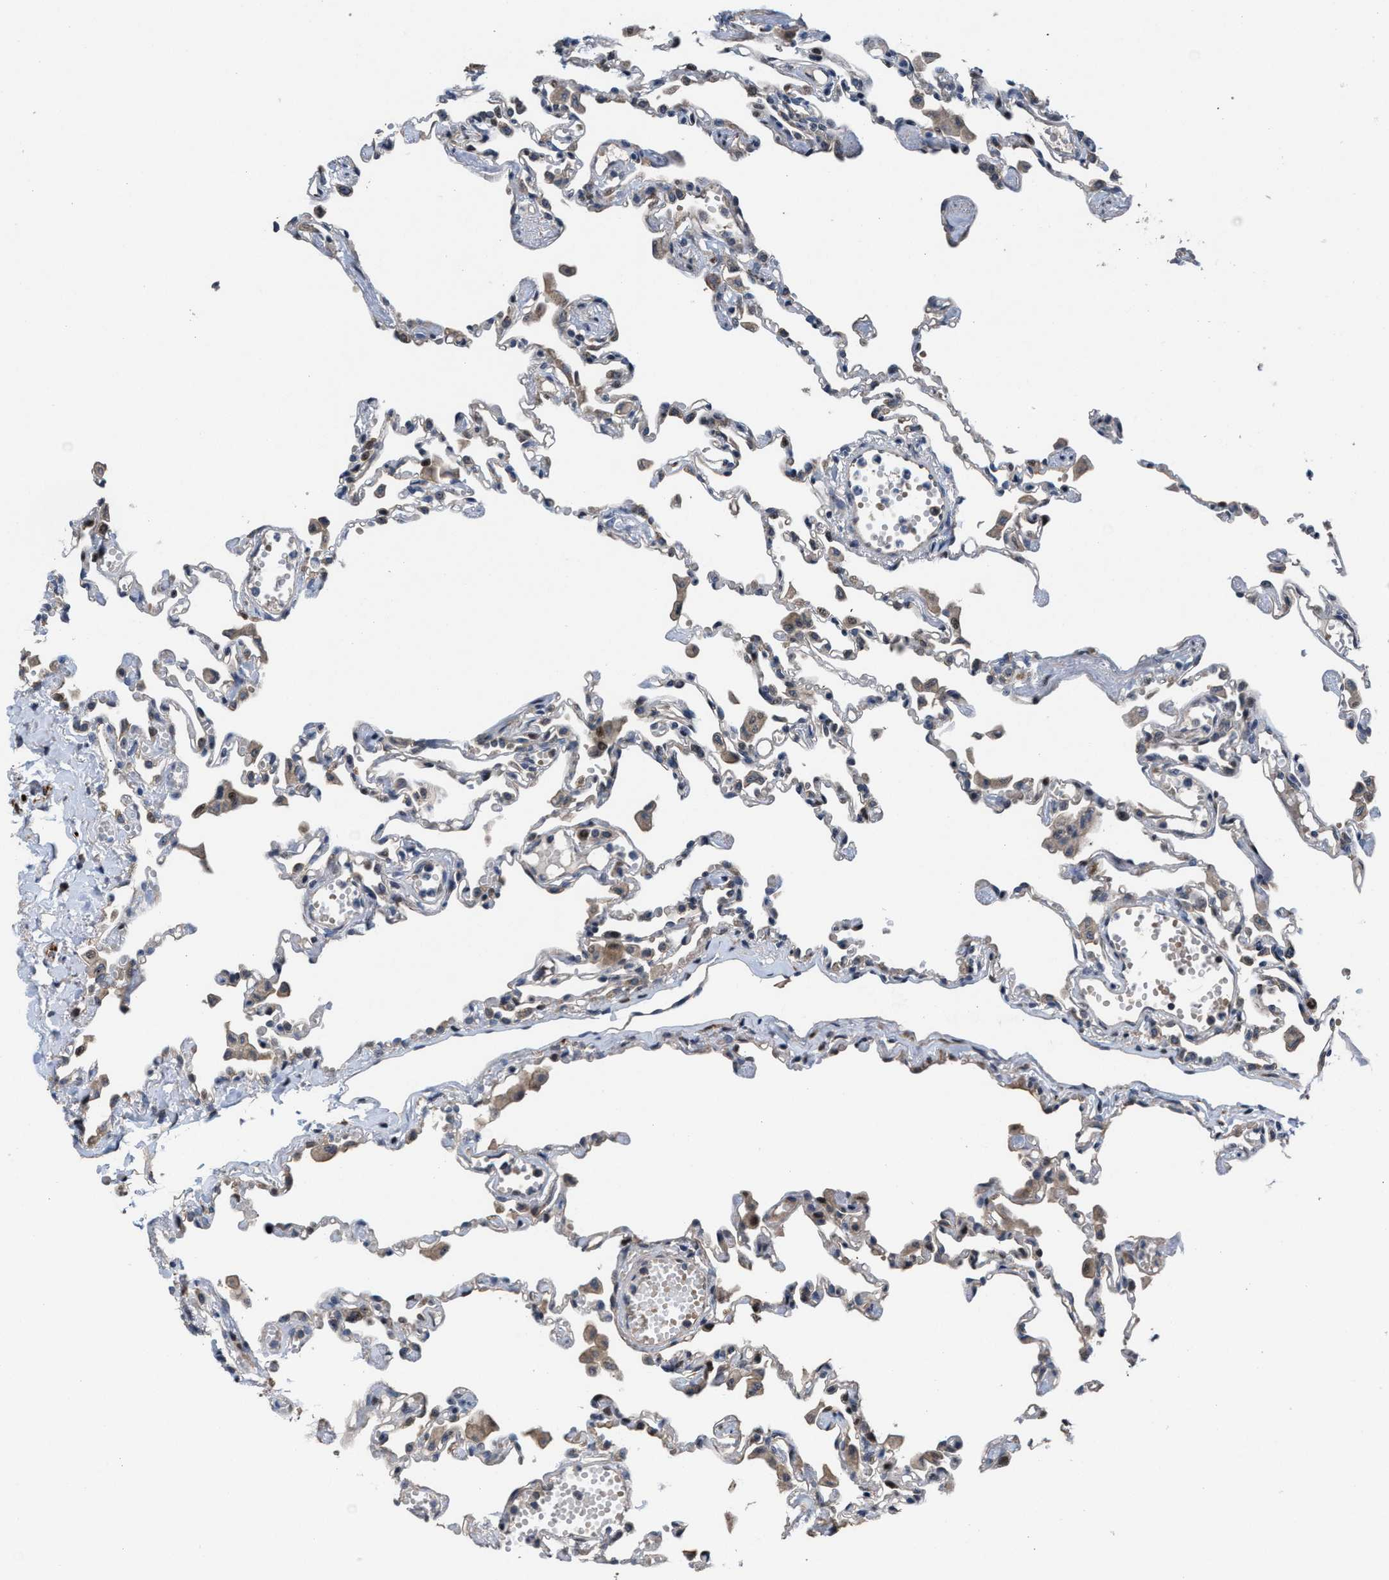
{"staining": {"intensity": "weak", "quantity": "<25%", "location": "cytoplasmic/membranous"}, "tissue": "lung", "cell_type": "Alveolar cells", "image_type": "normal", "snomed": [{"axis": "morphology", "description": "Normal tissue, NOS"}, {"axis": "topography", "description": "Bronchus"}, {"axis": "topography", "description": "Lung"}], "caption": "IHC of benign human lung demonstrates no positivity in alveolar cells.", "gene": "HAUS6", "patient": {"sex": "female", "age": 49}}